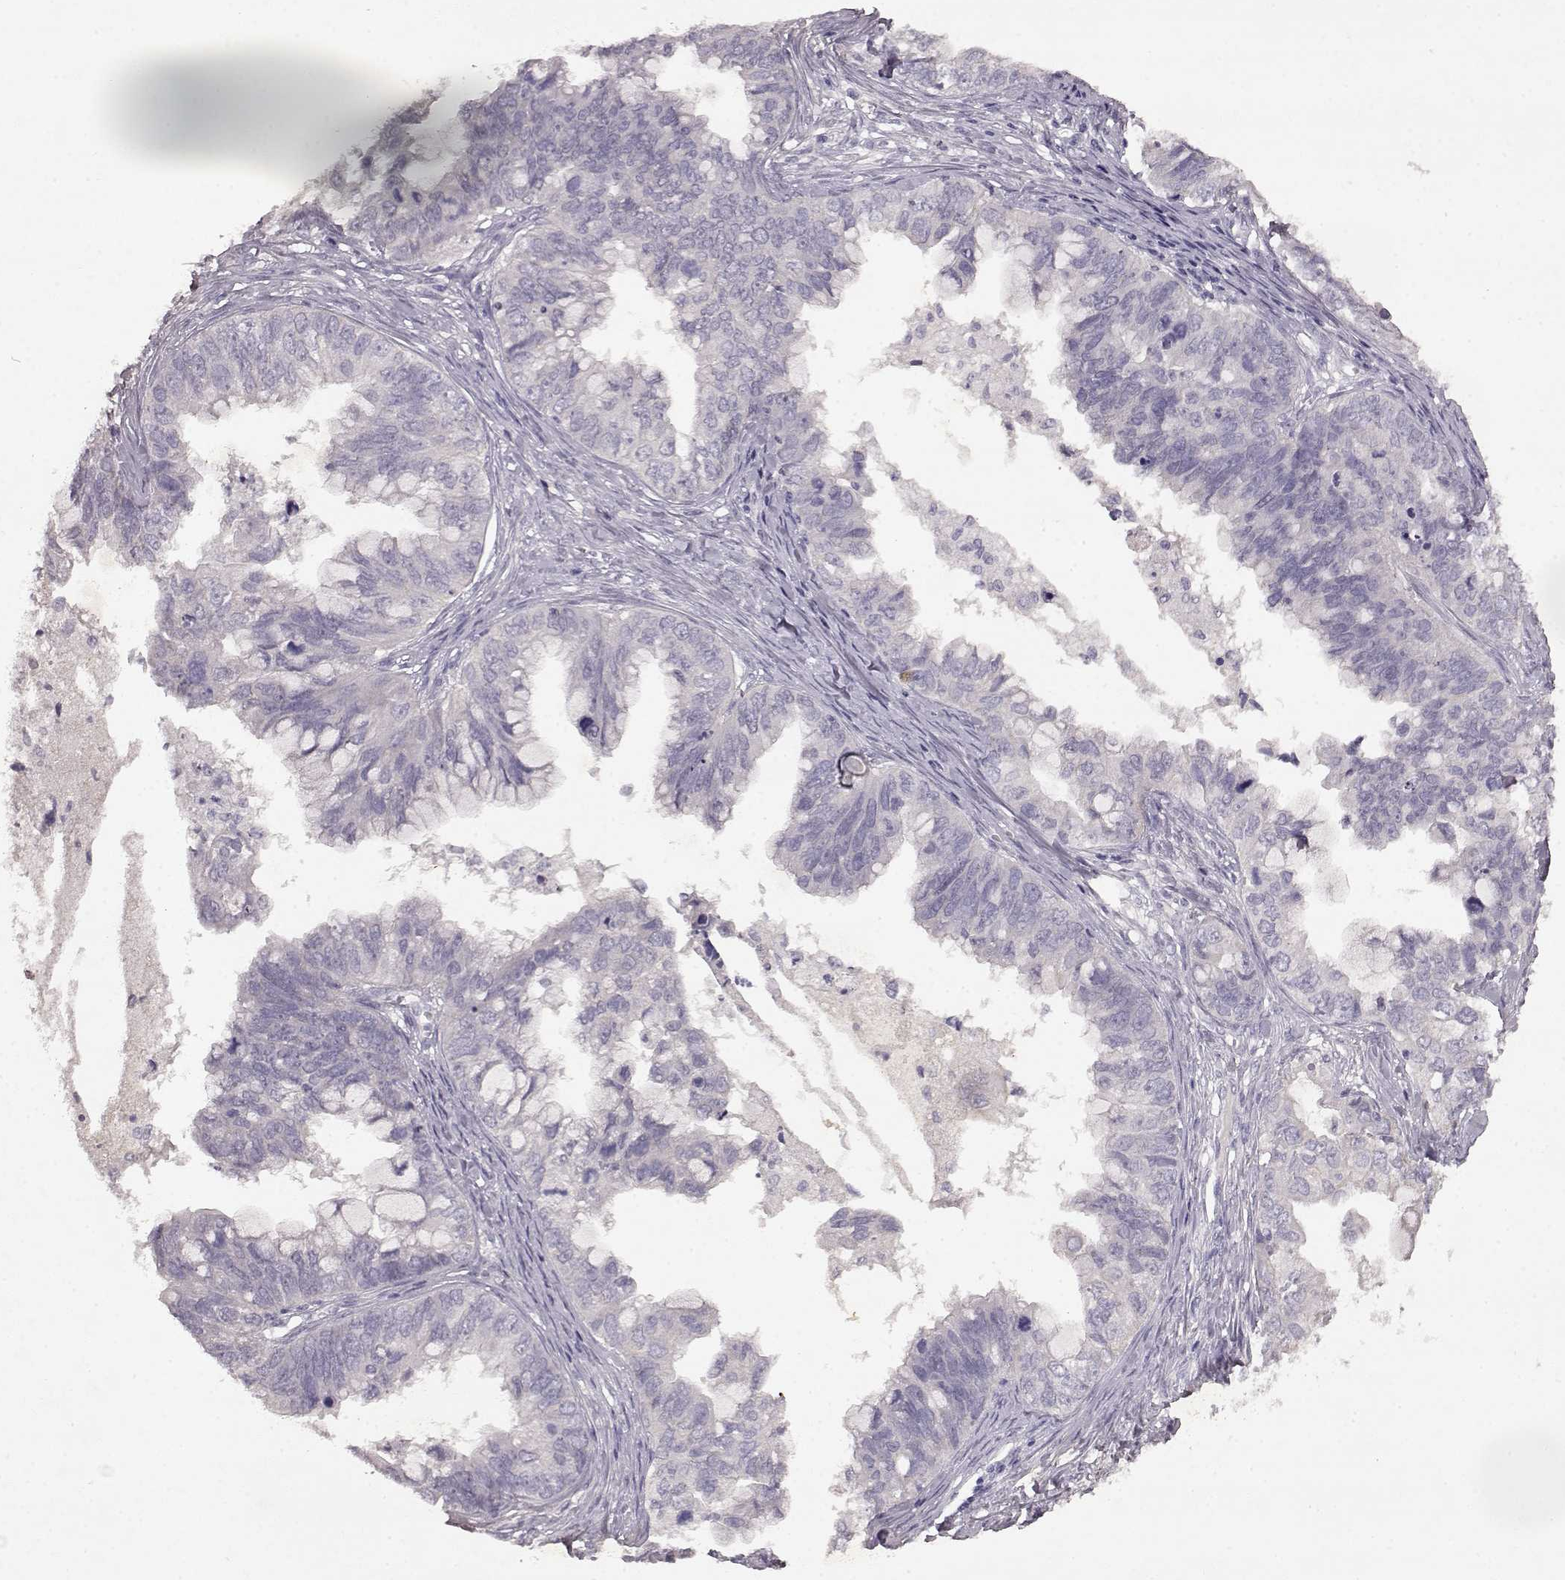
{"staining": {"intensity": "negative", "quantity": "none", "location": "none"}, "tissue": "ovarian cancer", "cell_type": "Tumor cells", "image_type": "cancer", "snomed": [{"axis": "morphology", "description": "Cystadenocarcinoma, mucinous, NOS"}, {"axis": "topography", "description": "Ovary"}], "caption": "Human ovarian cancer (mucinous cystadenocarcinoma) stained for a protein using IHC demonstrates no positivity in tumor cells.", "gene": "SPAG17", "patient": {"sex": "female", "age": 76}}